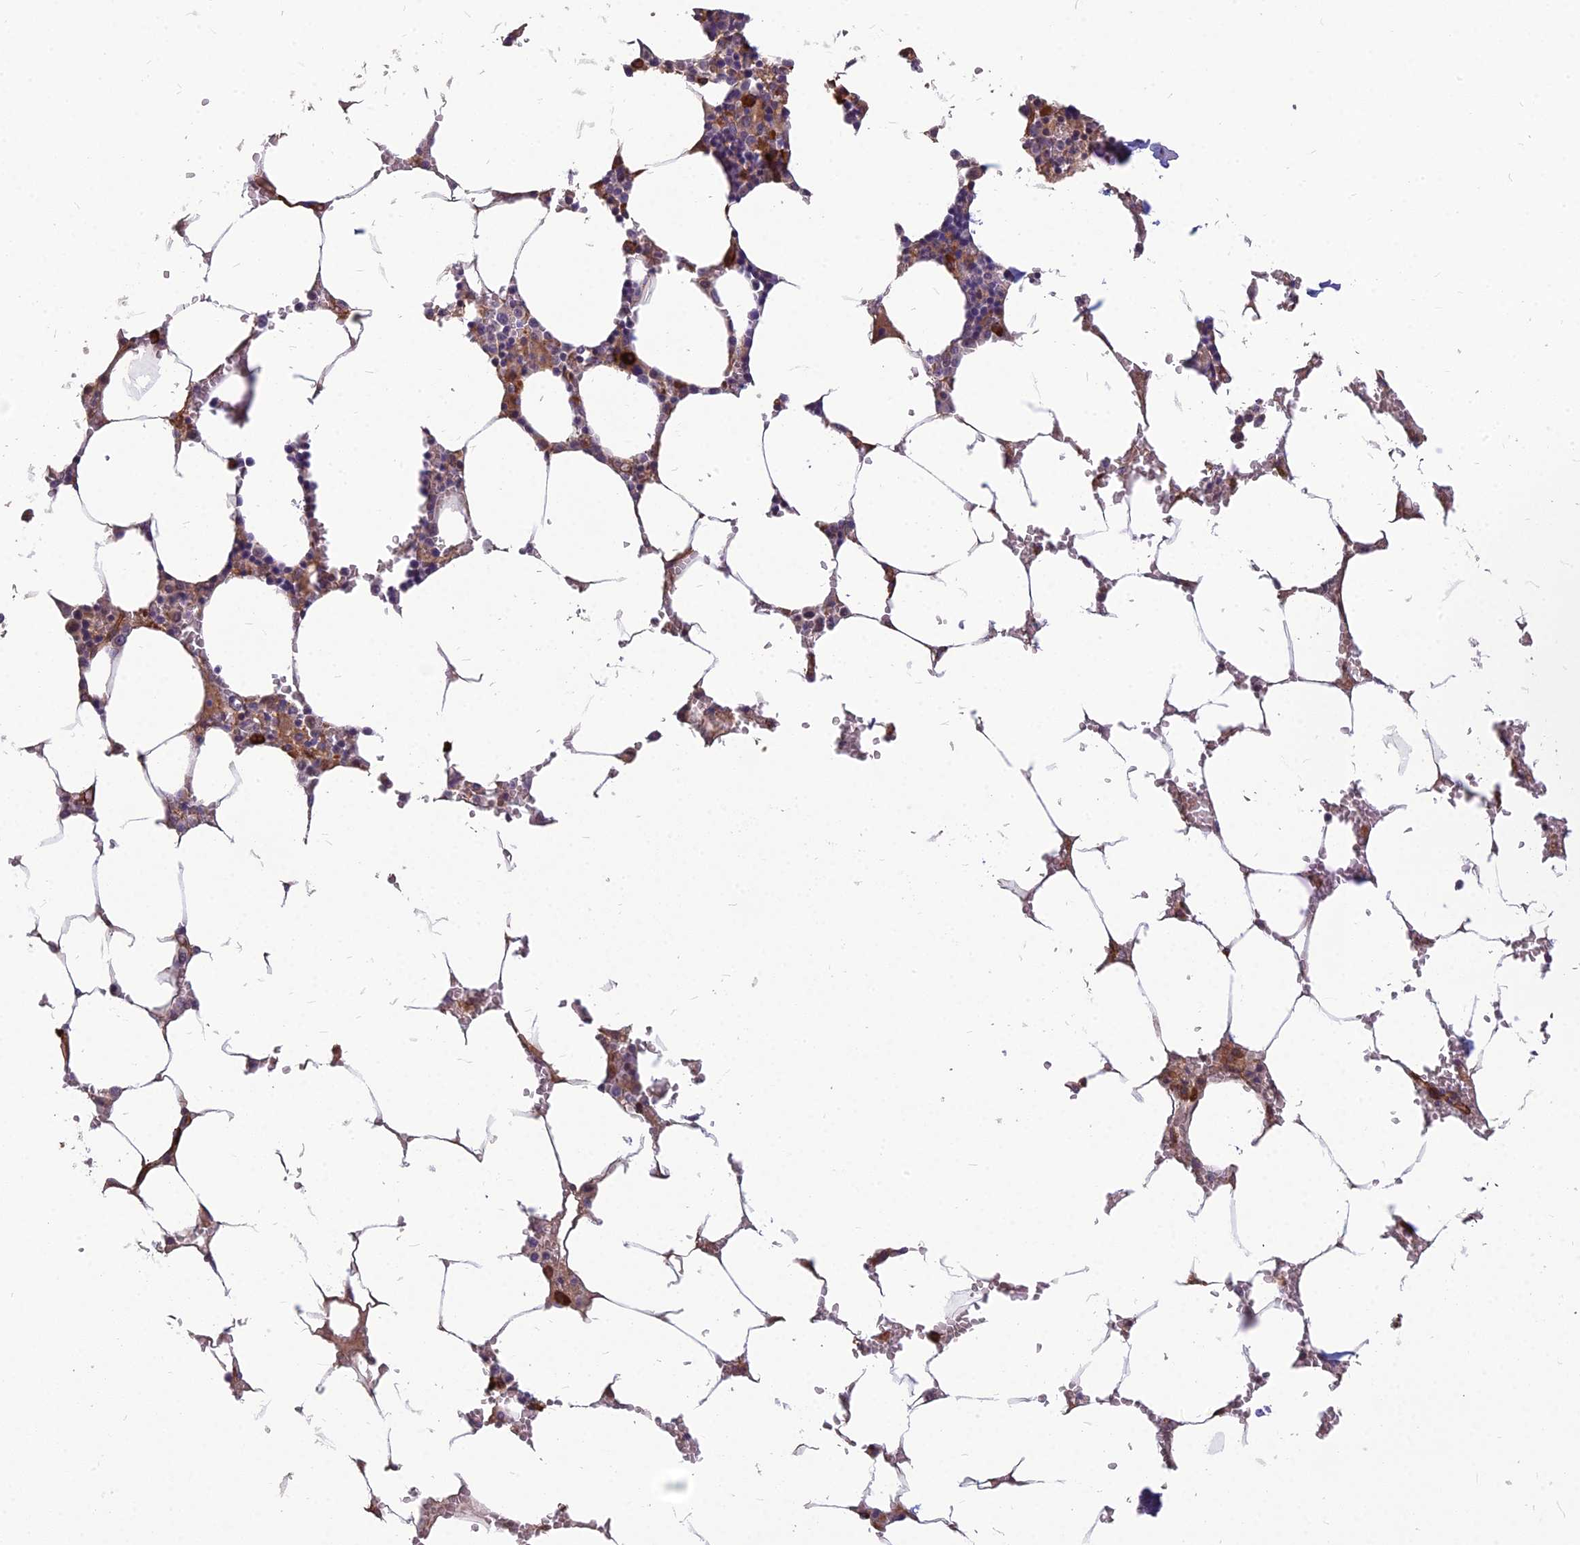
{"staining": {"intensity": "moderate", "quantity": "25%-75%", "location": "cytoplasmic/membranous"}, "tissue": "bone marrow", "cell_type": "Hematopoietic cells", "image_type": "normal", "snomed": [{"axis": "morphology", "description": "Normal tissue, NOS"}, {"axis": "topography", "description": "Bone marrow"}], "caption": "Unremarkable bone marrow was stained to show a protein in brown. There is medium levels of moderate cytoplasmic/membranous staining in approximately 25%-75% of hematopoietic cells. The protein is stained brown, and the nuclei are stained in blue (DAB IHC with brightfield microscopy, high magnification).", "gene": "TSPAN15", "patient": {"sex": "male", "age": 70}}